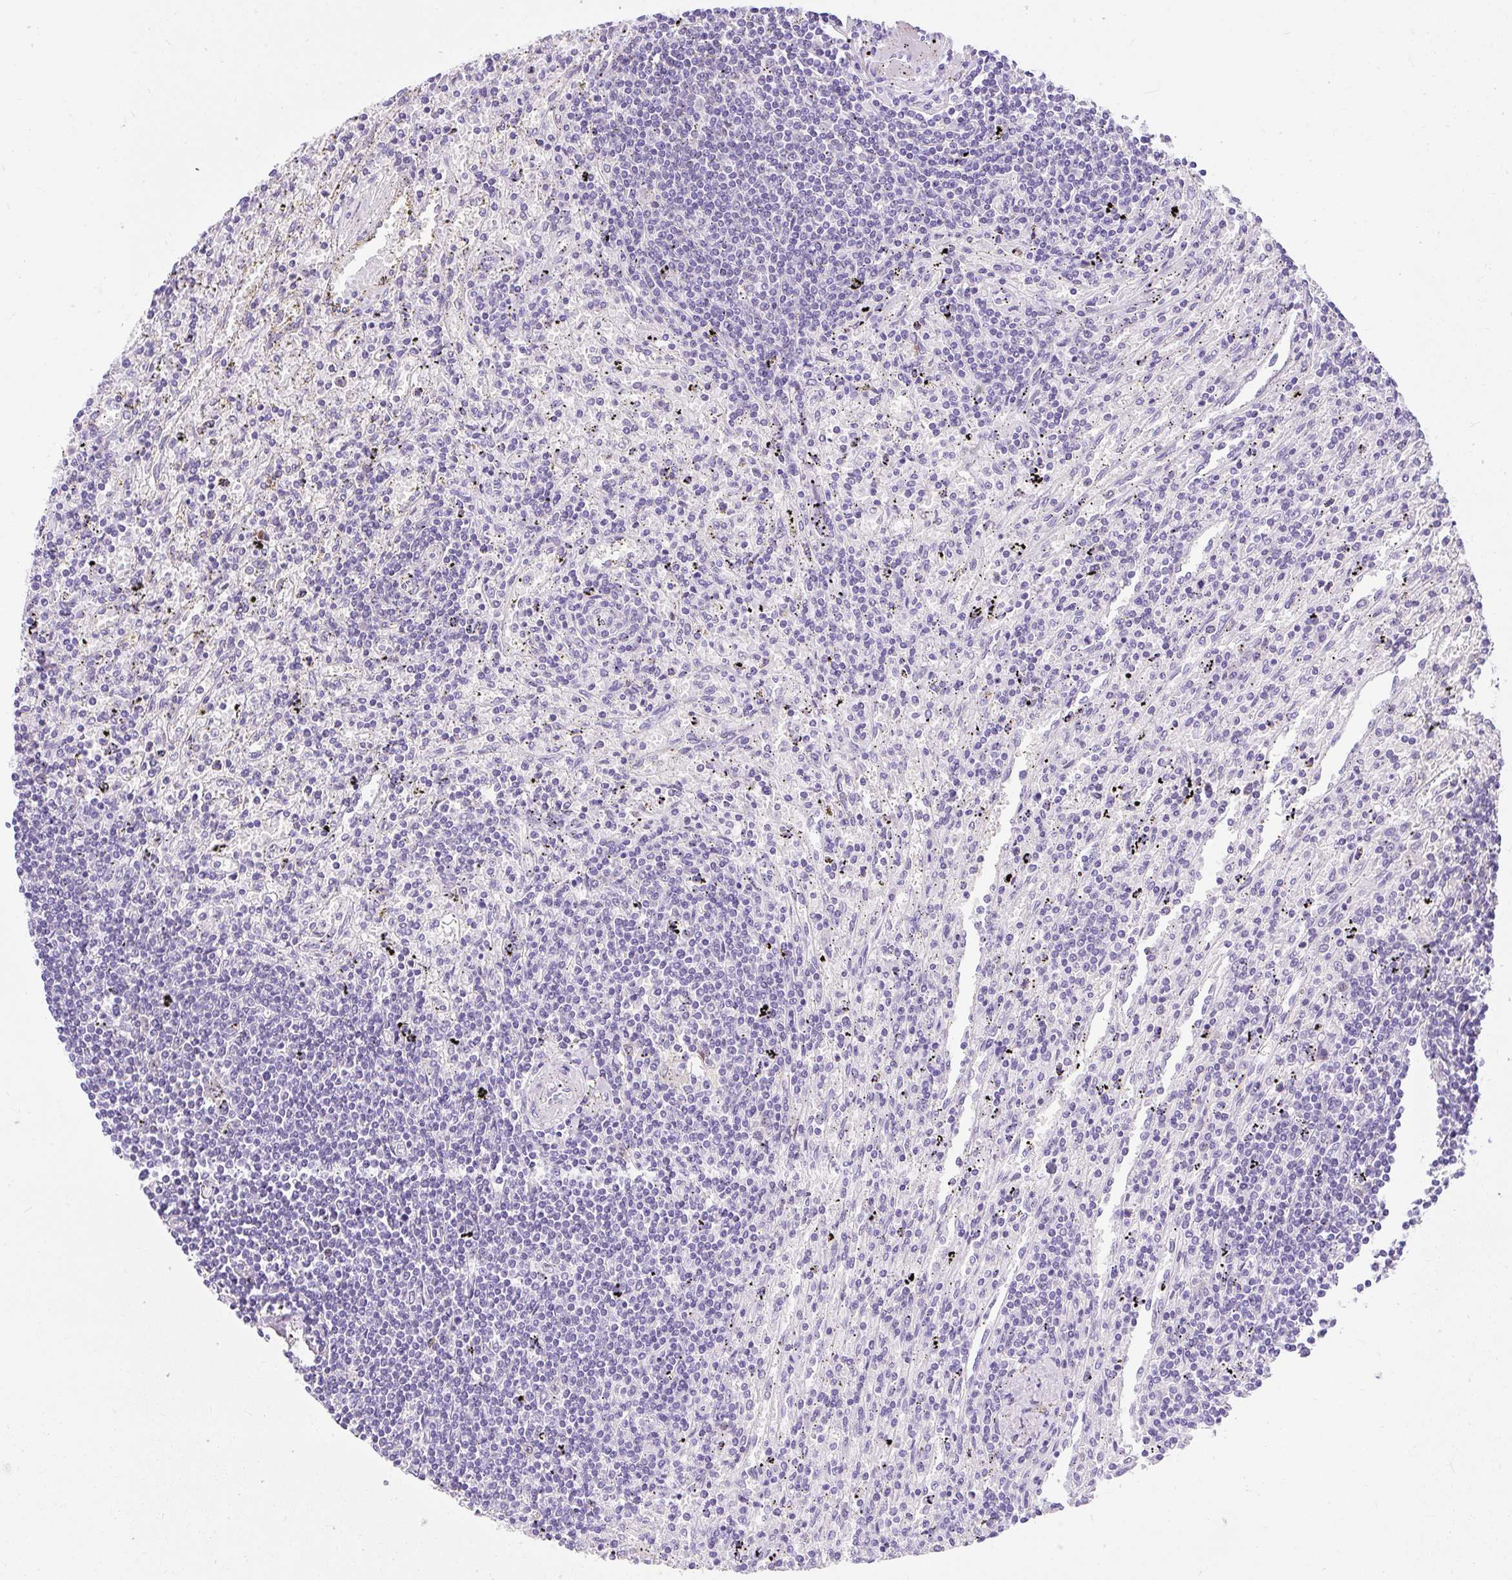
{"staining": {"intensity": "negative", "quantity": "none", "location": "none"}, "tissue": "lymphoma", "cell_type": "Tumor cells", "image_type": "cancer", "snomed": [{"axis": "morphology", "description": "Malignant lymphoma, non-Hodgkin's type, Low grade"}, {"axis": "topography", "description": "Spleen"}], "caption": "This is a micrograph of immunohistochemistry staining of low-grade malignant lymphoma, non-Hodgkin's type, which shows no staining in tumor cells.", "gene": "GOLGA8A", "patient": {"sex": "male", "age": 76}}